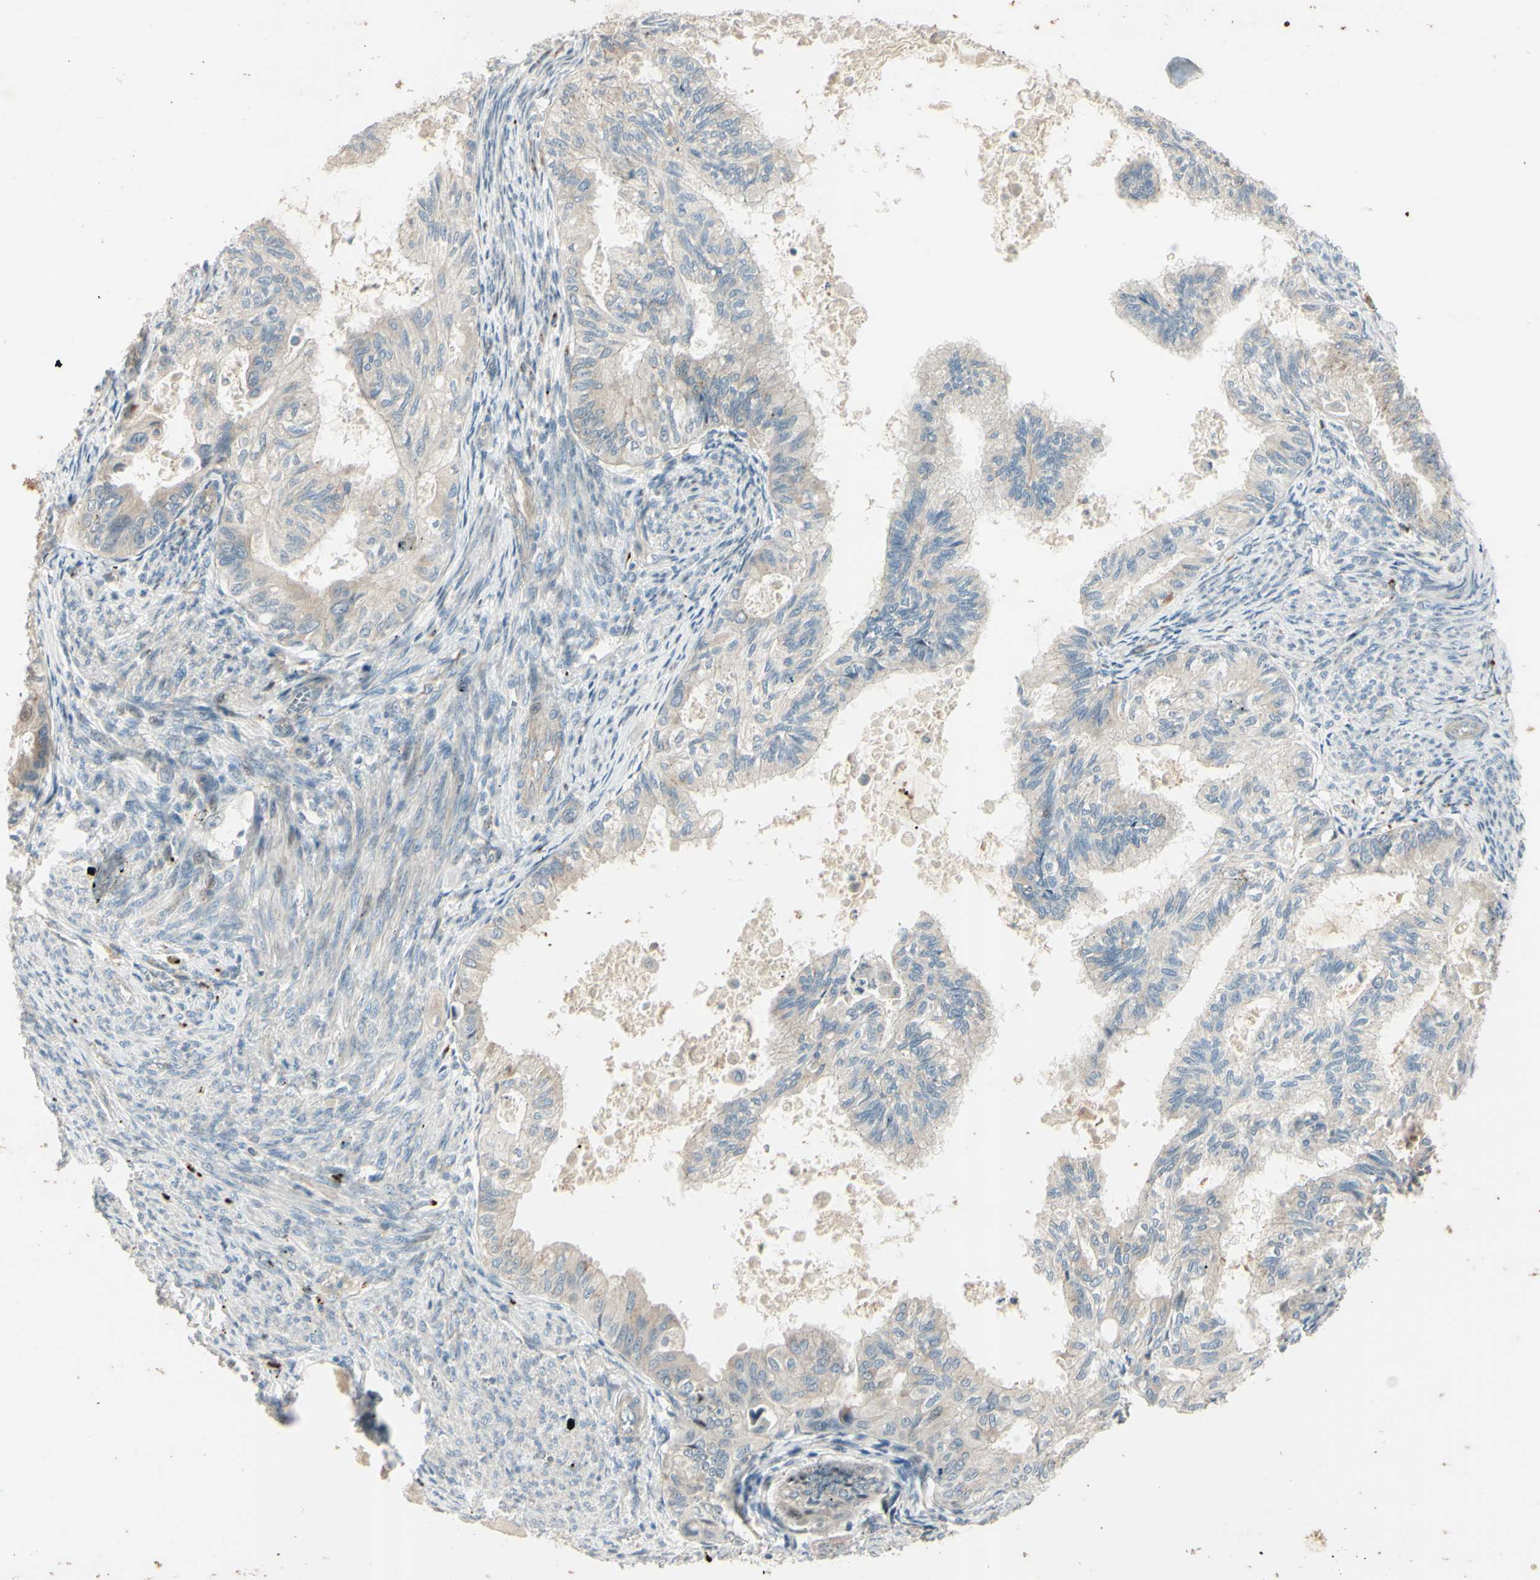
{"staining": {"intensity": "moderate", "quantity": "<25%", "location": "cytoplasmic/membranous"}, "tissue": "cervical cancer", "cell_type": "Tumor cells", "image_type": "cancer", "snomed": [{"axis": "morphology", "description": "Normal tissue, NOS"}, {"axis": "morphology", "description": "Adenocarcinoma, NOS"}, {"axis": "topography", "description": "Cervix"}, {"axis": "topography", "description": "Endometrium"}], "caption": "Immunohistochemistry histopathology image of cervical cancer stained for a protein (brown), which displays low levels of moderate cytoplasmic/membranous positivity in approximately <25% of tumor cells.", "gene": "NDFIP1", "patient": {"sex": "female", "age": 86}}